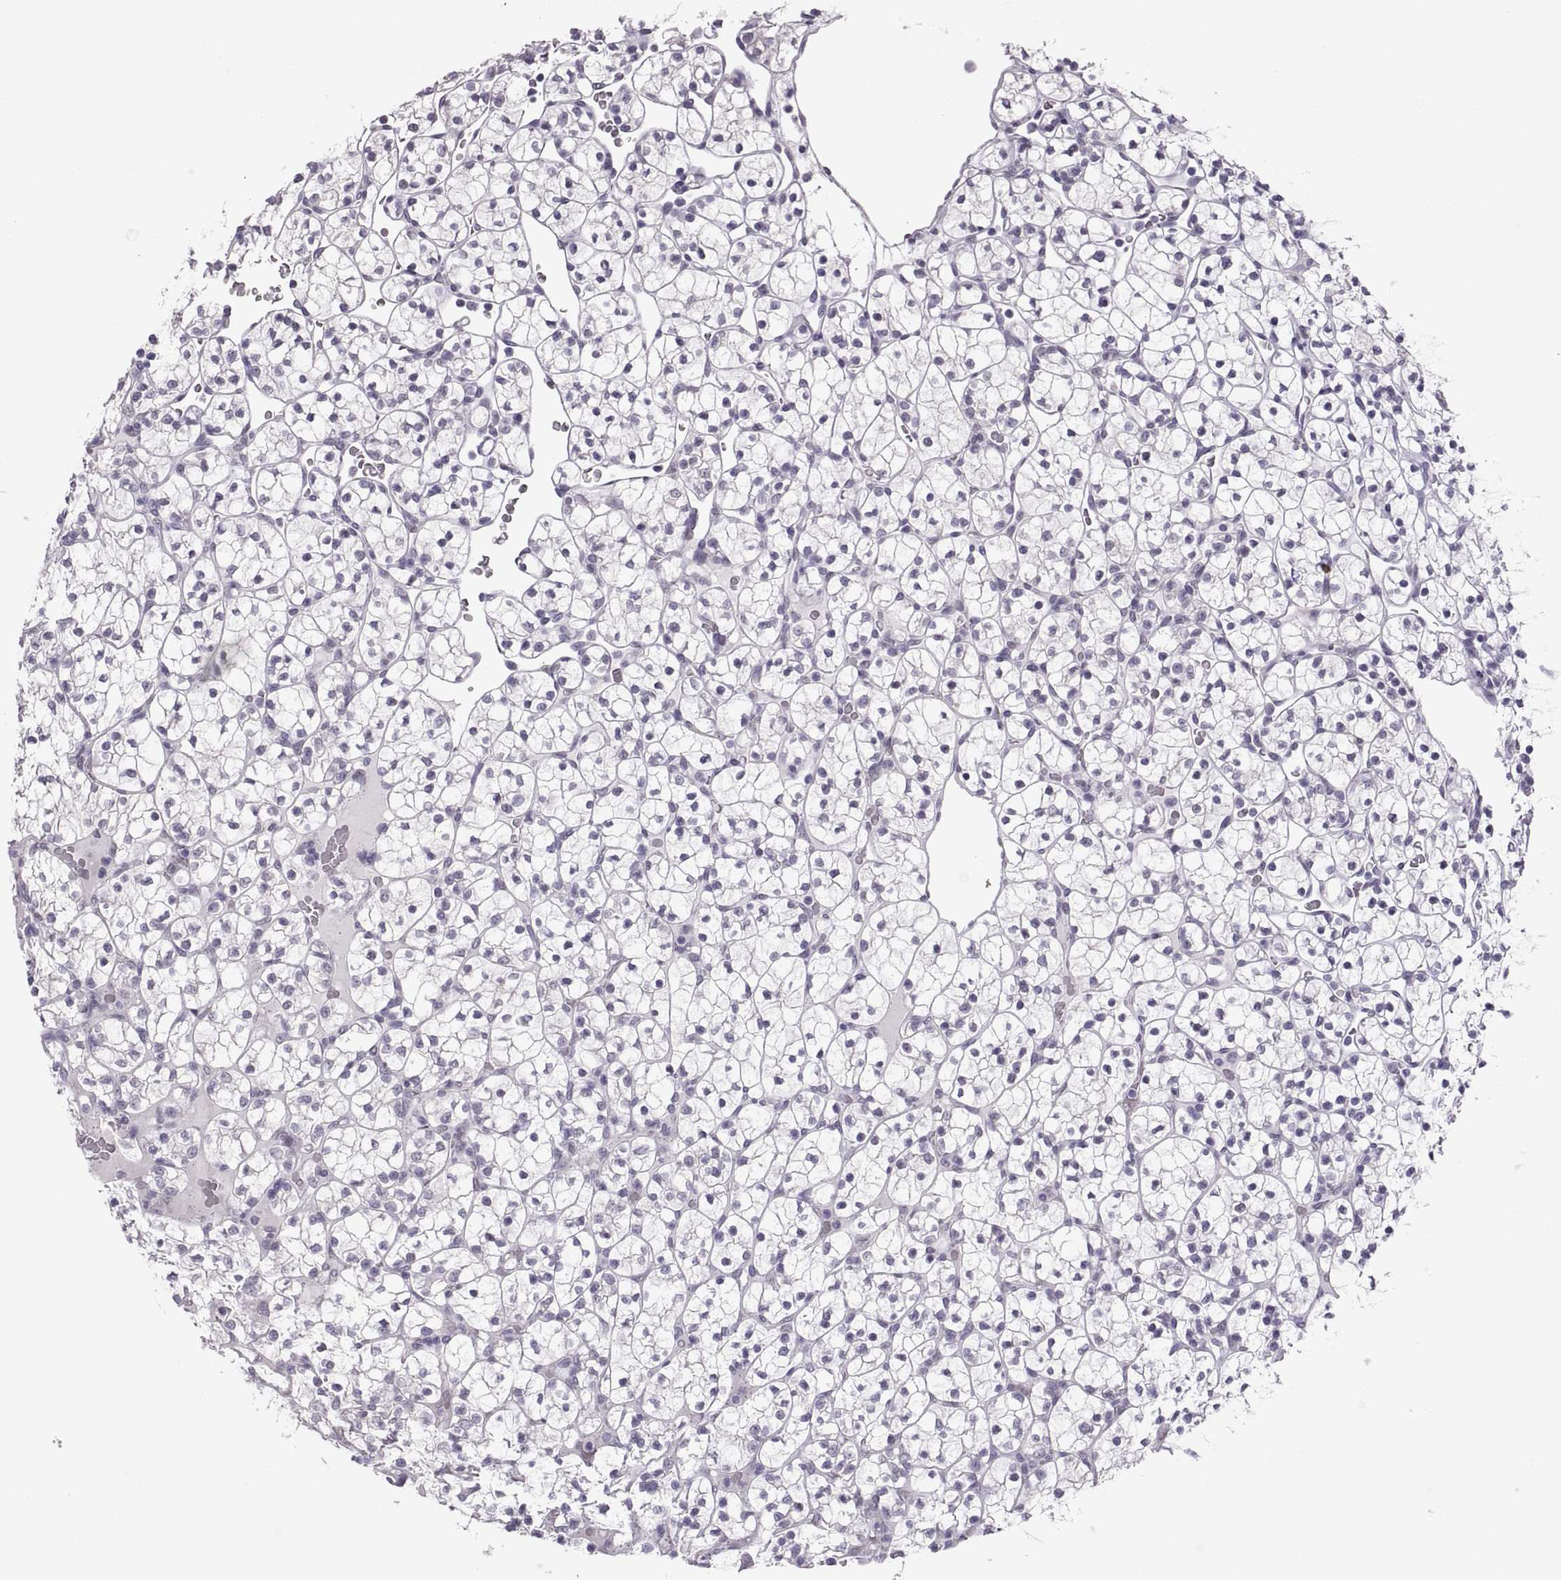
{"staining": {"intensity": "negative", "quantity": "none", "location": "none"}, "tissue": "renal cancer", "cell_type": "Tumor cells", "image_type": "cancer", "snomed": [{"axis": "morphology", "description": "Adenocarcinoma, NOS"}, {"axis": "topography", "description": "Kidney"}], "caption": "Tumor cells are negative for protein expression in human renal cancer (adenocarcinoma).", "gene": "KRT77", "patient": {"sex": "female", "age": 89}}